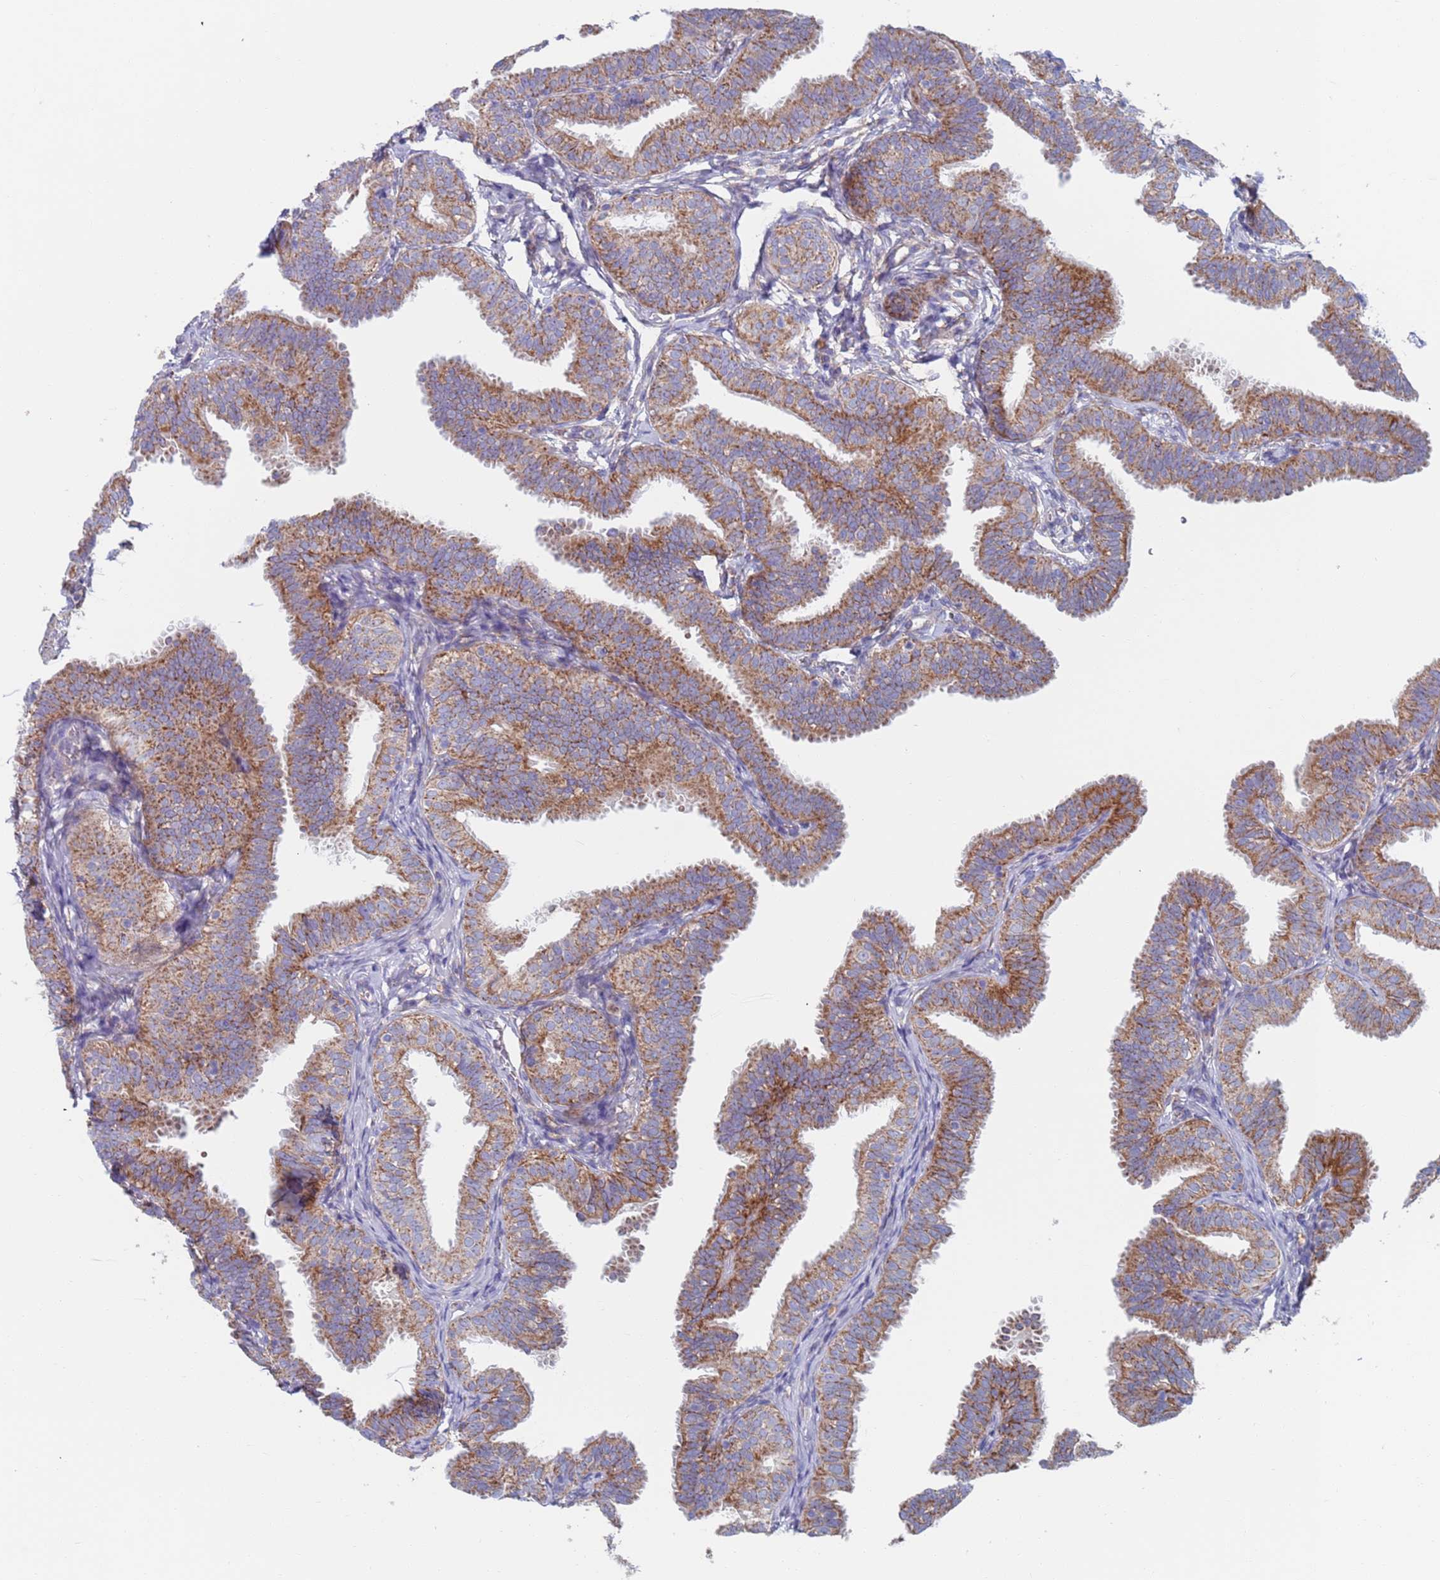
{"staining": {"intensity": "moderate", "quantity": ">75%", "location": "cytoplasmic/membranous"}, "tissue": "fallopian tube", "cell_type": "Glandular cells", "image_type": "normal", "snomed": [{"axis": "morphology", "description": "Normal tissue, NOS"}, {"axis": "topography", "description": "Fallopian tube"}], "caption": "The photomicrograph reveals a brown stain indicating the presence of a protein in the cytoplasmic/membranous of glandular cells in fallopian tube. Nuclei are stained in blue.", "gene": "CHCHD6", "patient": {"sex": "female", "age": 35}}